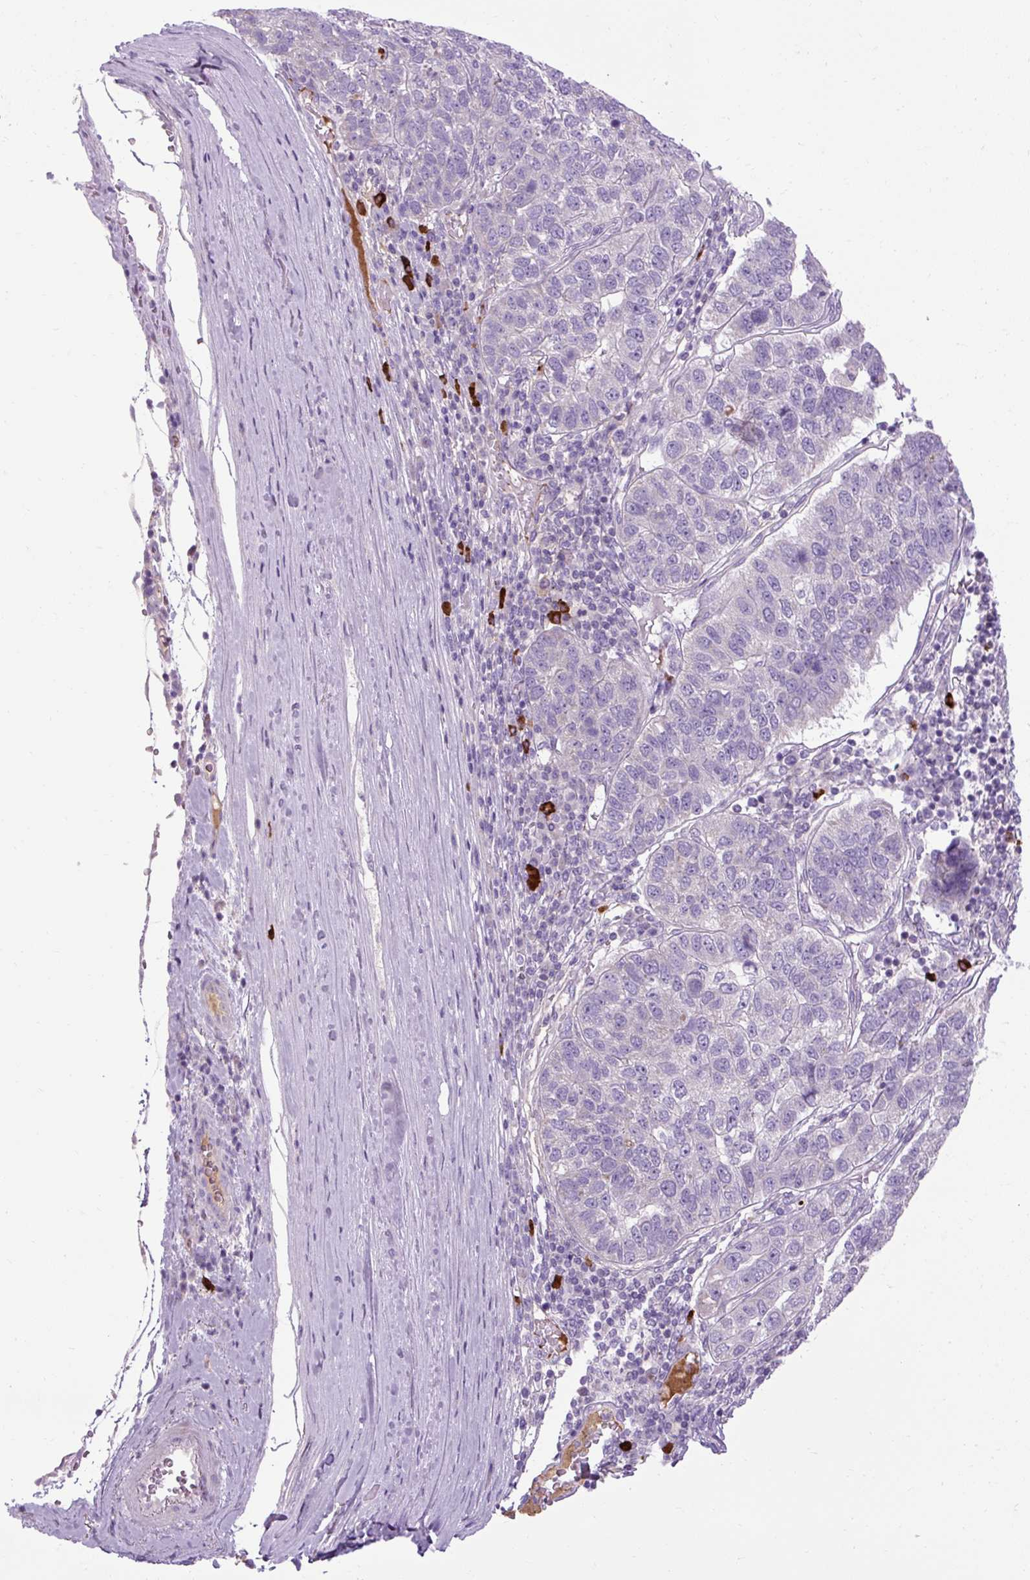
{"staining": {"intensity": "negative", "quantity": "none", "location": "none"}, "tissue": "pancreatic cancer", "cell_type": "Tumor cells", "image_type": "cancer", "snomed": [{"axis": "morphology", "description": "Adenocarcinoma, NOS"}, {"axis": "topography", "description": "Pancreas"}], "caption": "Human pancreatic adenocarcinoma stained for a protein using IHC exhibits no expression in tumor cells.", "gene": "ARRDC2", "patient": {"sex": "female", "age": 61}}